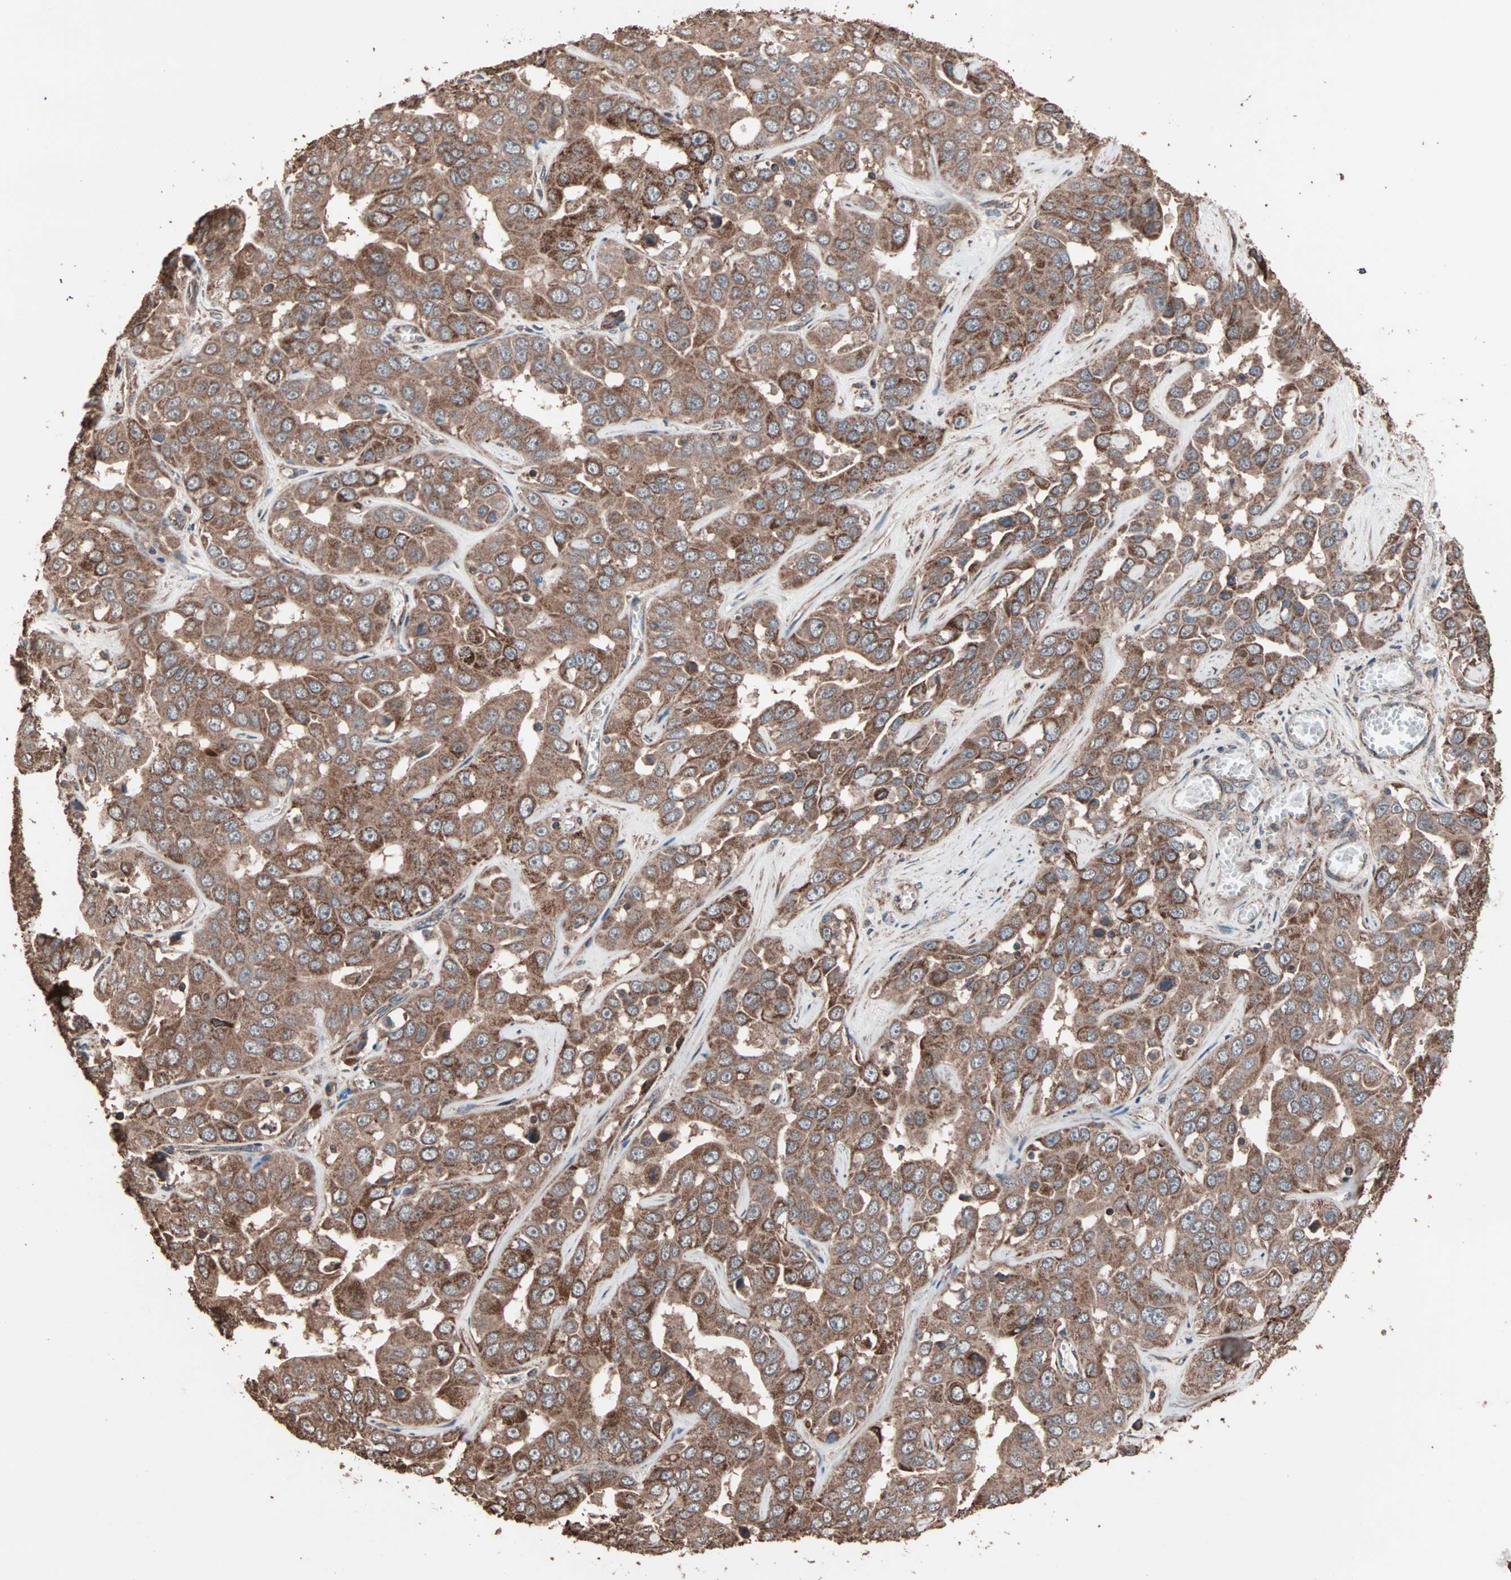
{"staining": {"intensity": "strong", "quantity": ">75%", "location": "cytoplasmic/membranous"}, "tissue": "liver cancer", "cell_type": "Tumor cells", "image_type": "cancer", "snomed": [{"axis": "morphology", "description": "Cholangiocarcinoma"}, {"axis": "topography", "description": "Liver"}], "caption": "This is an image of IHC staining of cholangiocarcinoma (liver), which shows strong expression in the cytoplasmic/membranous of tumor cells.", "gene": "MRPL2", "patient": {"sex": "female", "age": 52}}